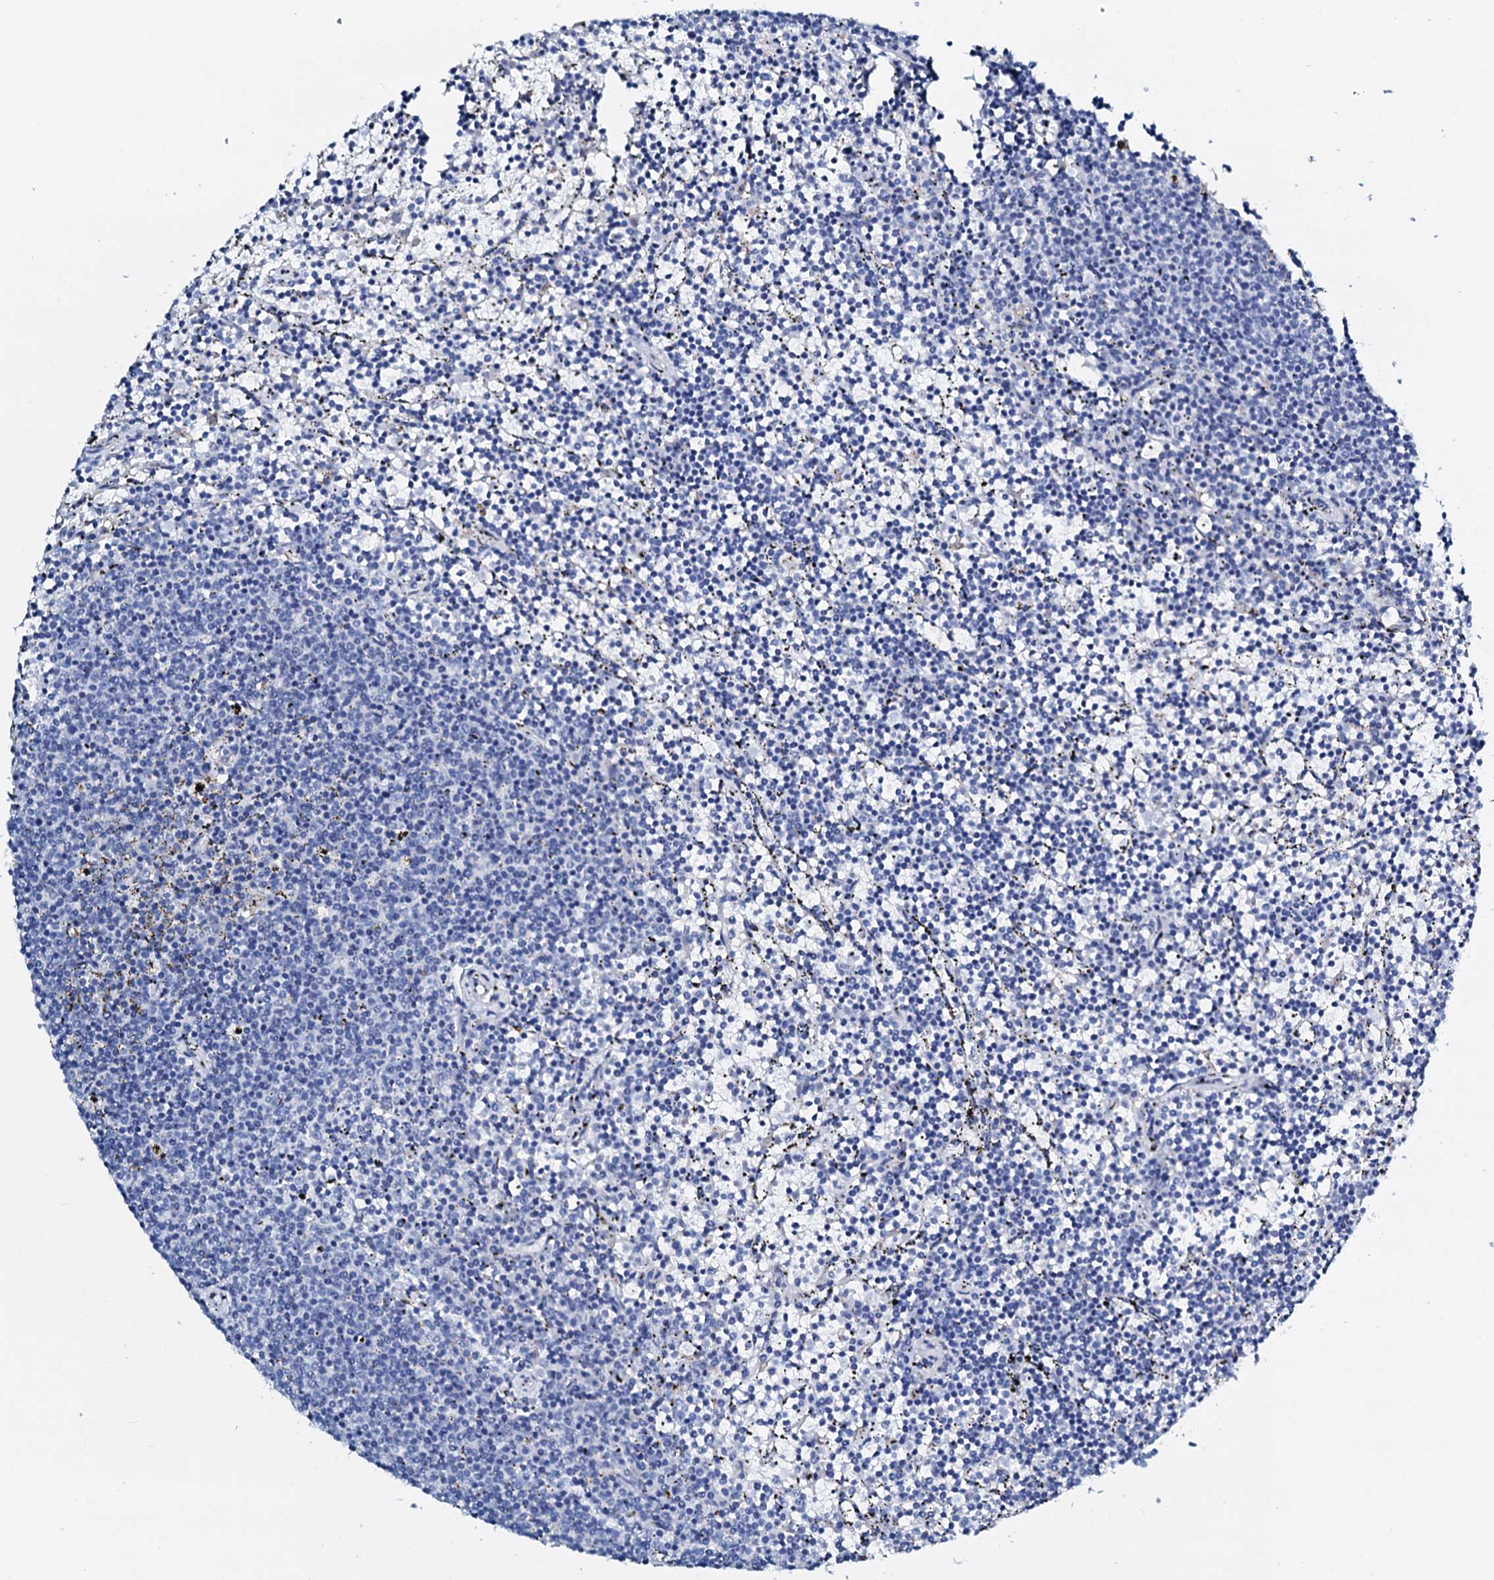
{"staining": {"intensity": "negative", "quantity": "none", "location": "none"}, "tissue": "lymphoma", "cell_type": "Tumor cells", "image_type": "cancer", "snomed": [{"axis": "morphology", "description": "Malignant lymphoma, non-Hodgkin's type, Low grade"}, {"axis": "topography", "description": "Spleen"}], "caption": "Lymphoma stained for a protein using immunohistochemistry shows no expression tumor cells.", "gene": "AMER2", "patient": {"sex": "female", "age": 50}}